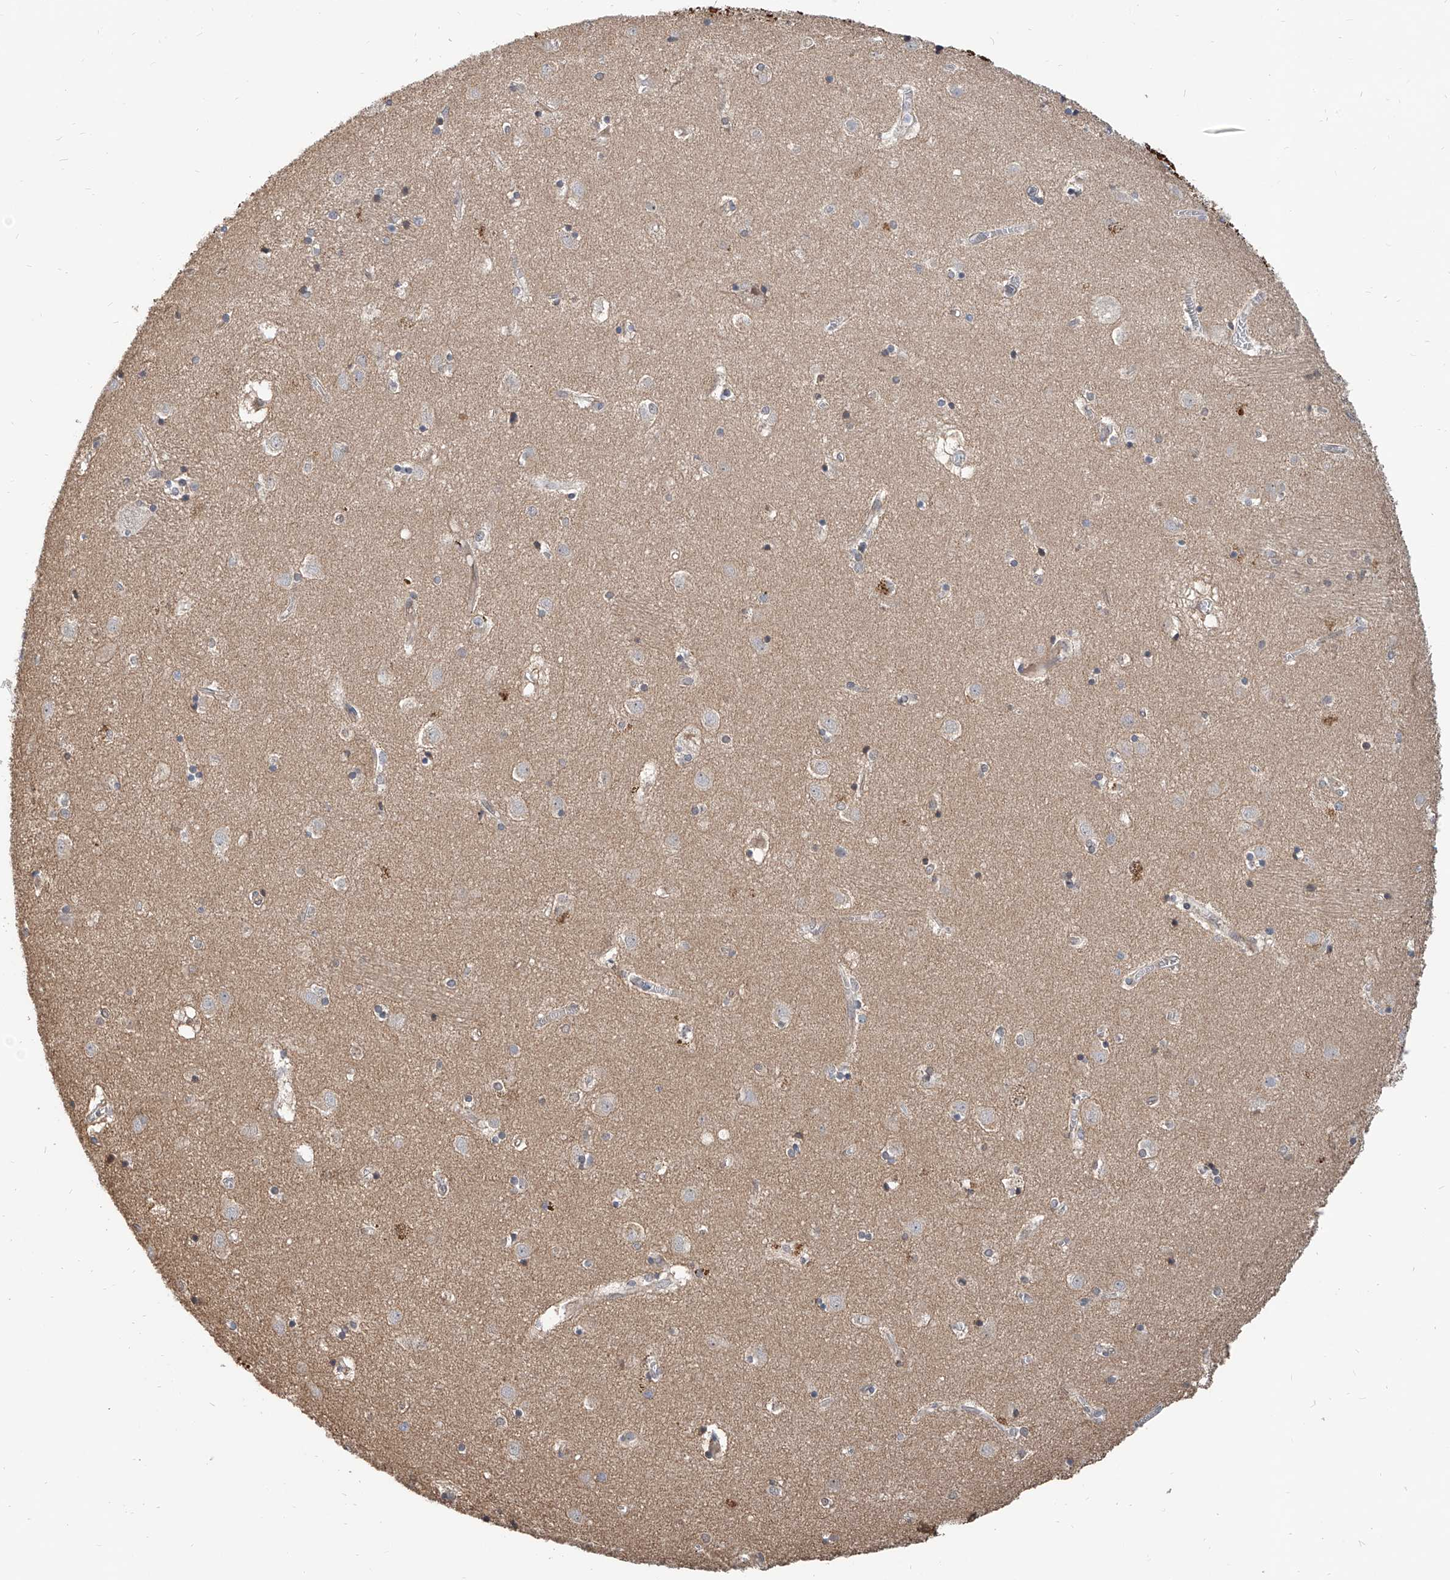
{"staining": {"intensity": "weak", "quantity": "<25%", "location": "cytoplasmic/membranous"}, "tissue": "caudate", "cell_type": "Glial cells", "image_type": "normal", "snomed": [{"axis": "morphology", "description": "Normal tissue, NOS"}, {"axis": "topography", "description": "Lateral ventricle wall"}], "caption": "A high-resolution micrograph shows IHC staining of benign caudate, which displays no significant staining in glial cells. (Brightfield microscopy of DAB (3,3'-diaminobenzidine) immunohistochemistry at high magnification).", "gene": "MAGEE2", "patient": {"sex": "male", "age": 70}}